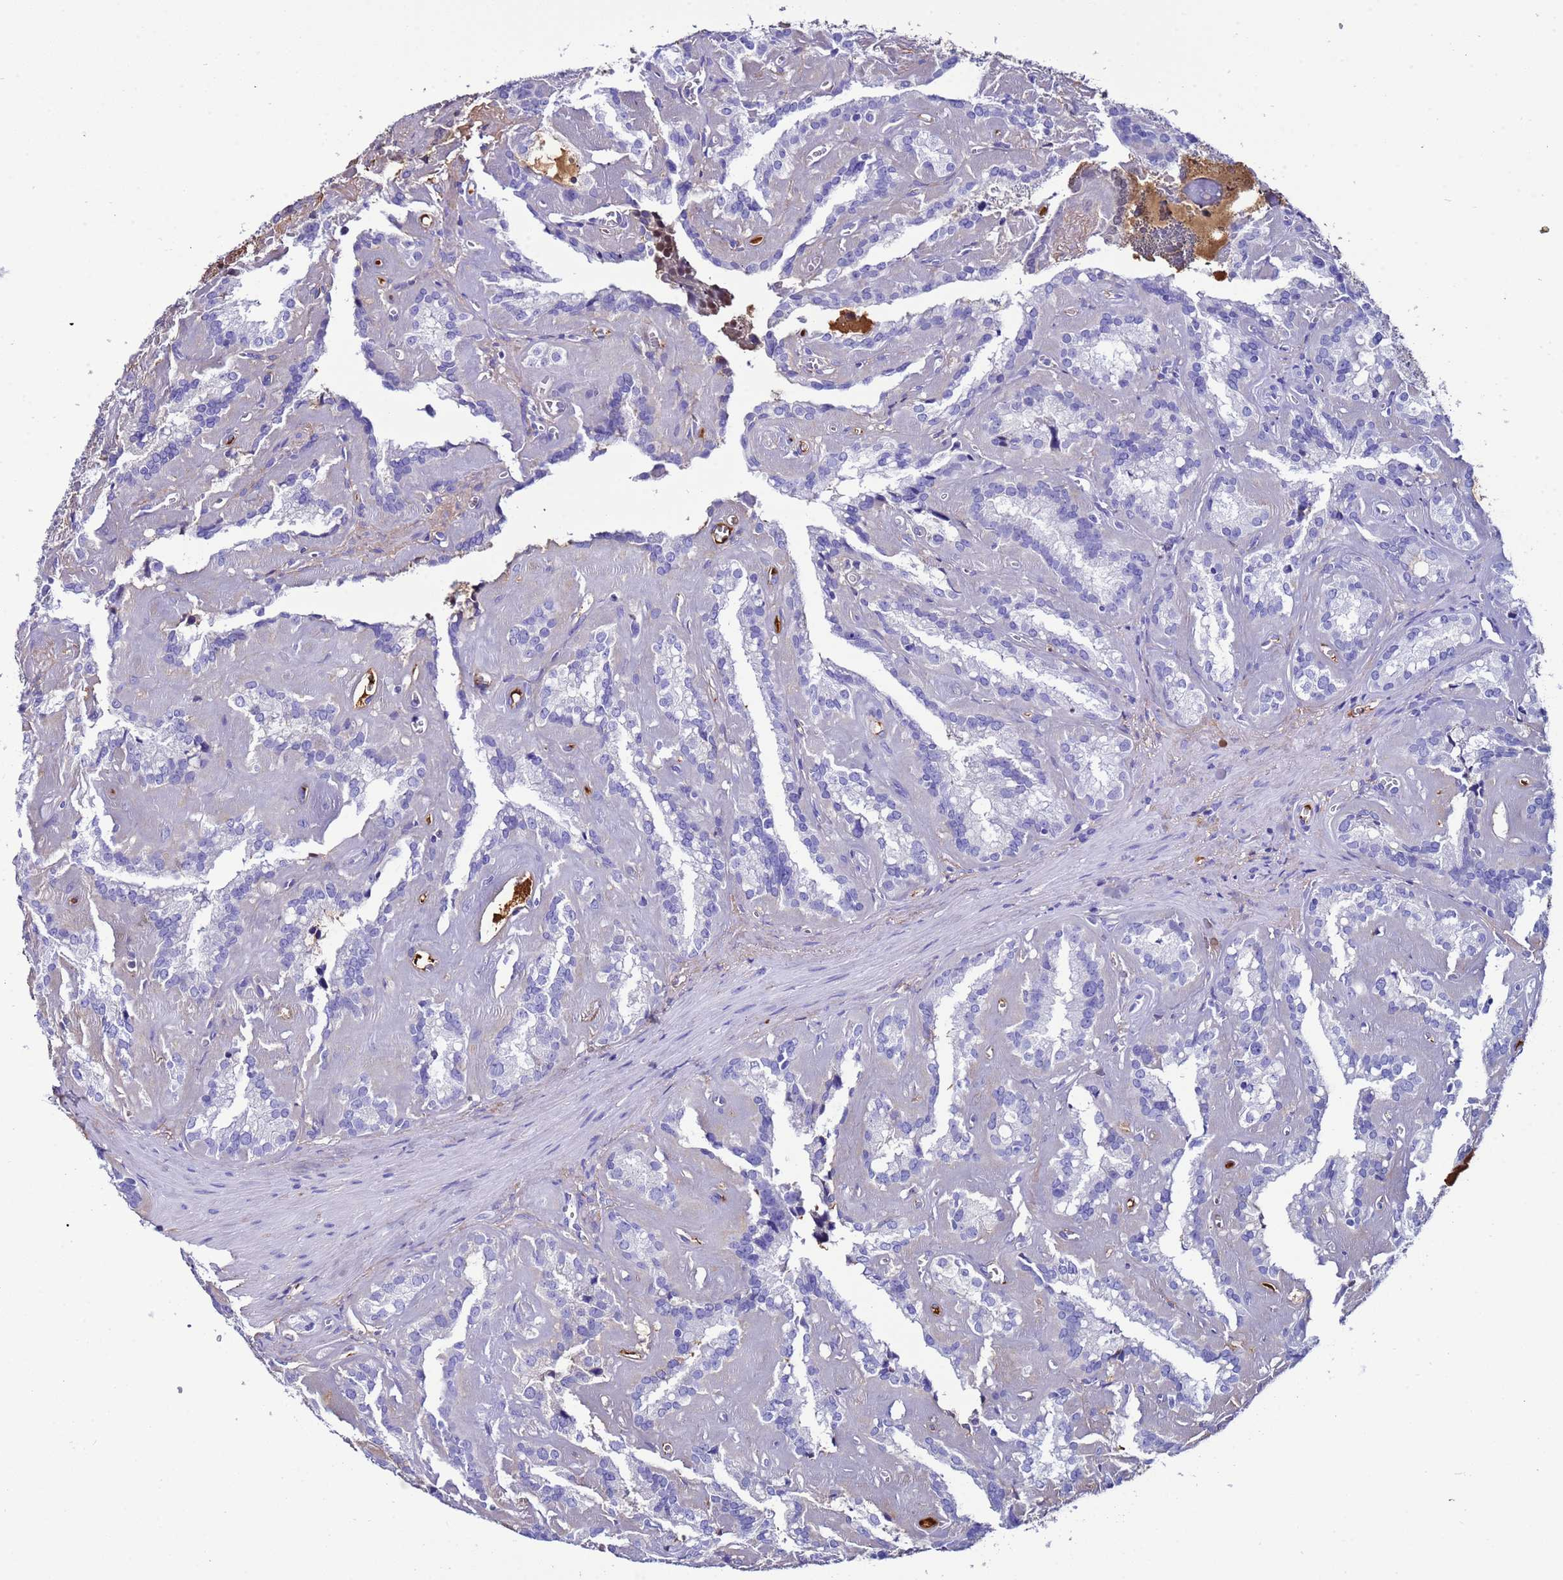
{"staining": {"intensity": "negative", "quantity": "none", "location": "none"}, "tissue": "seminal vesicle", "cell_type": "Glandular cells", "image_type": "normal", "snomed": [{"axis": "morphology", "description": "Normal tissue, NOS"}, {"axis": "topography", "description": "Prostate"}, {"axis": "topography", "description": "Seminal veicle"}], "caption": "This photomicrograph is of unremarkable seminal vesicle stained with immunohistochemistry (IHC) to label a protein in brown with the nuclei are counter-stained blue. There is no expression in glandular cells.", "gene": "H1", "patient": {"sex": "male", "age": 59}}